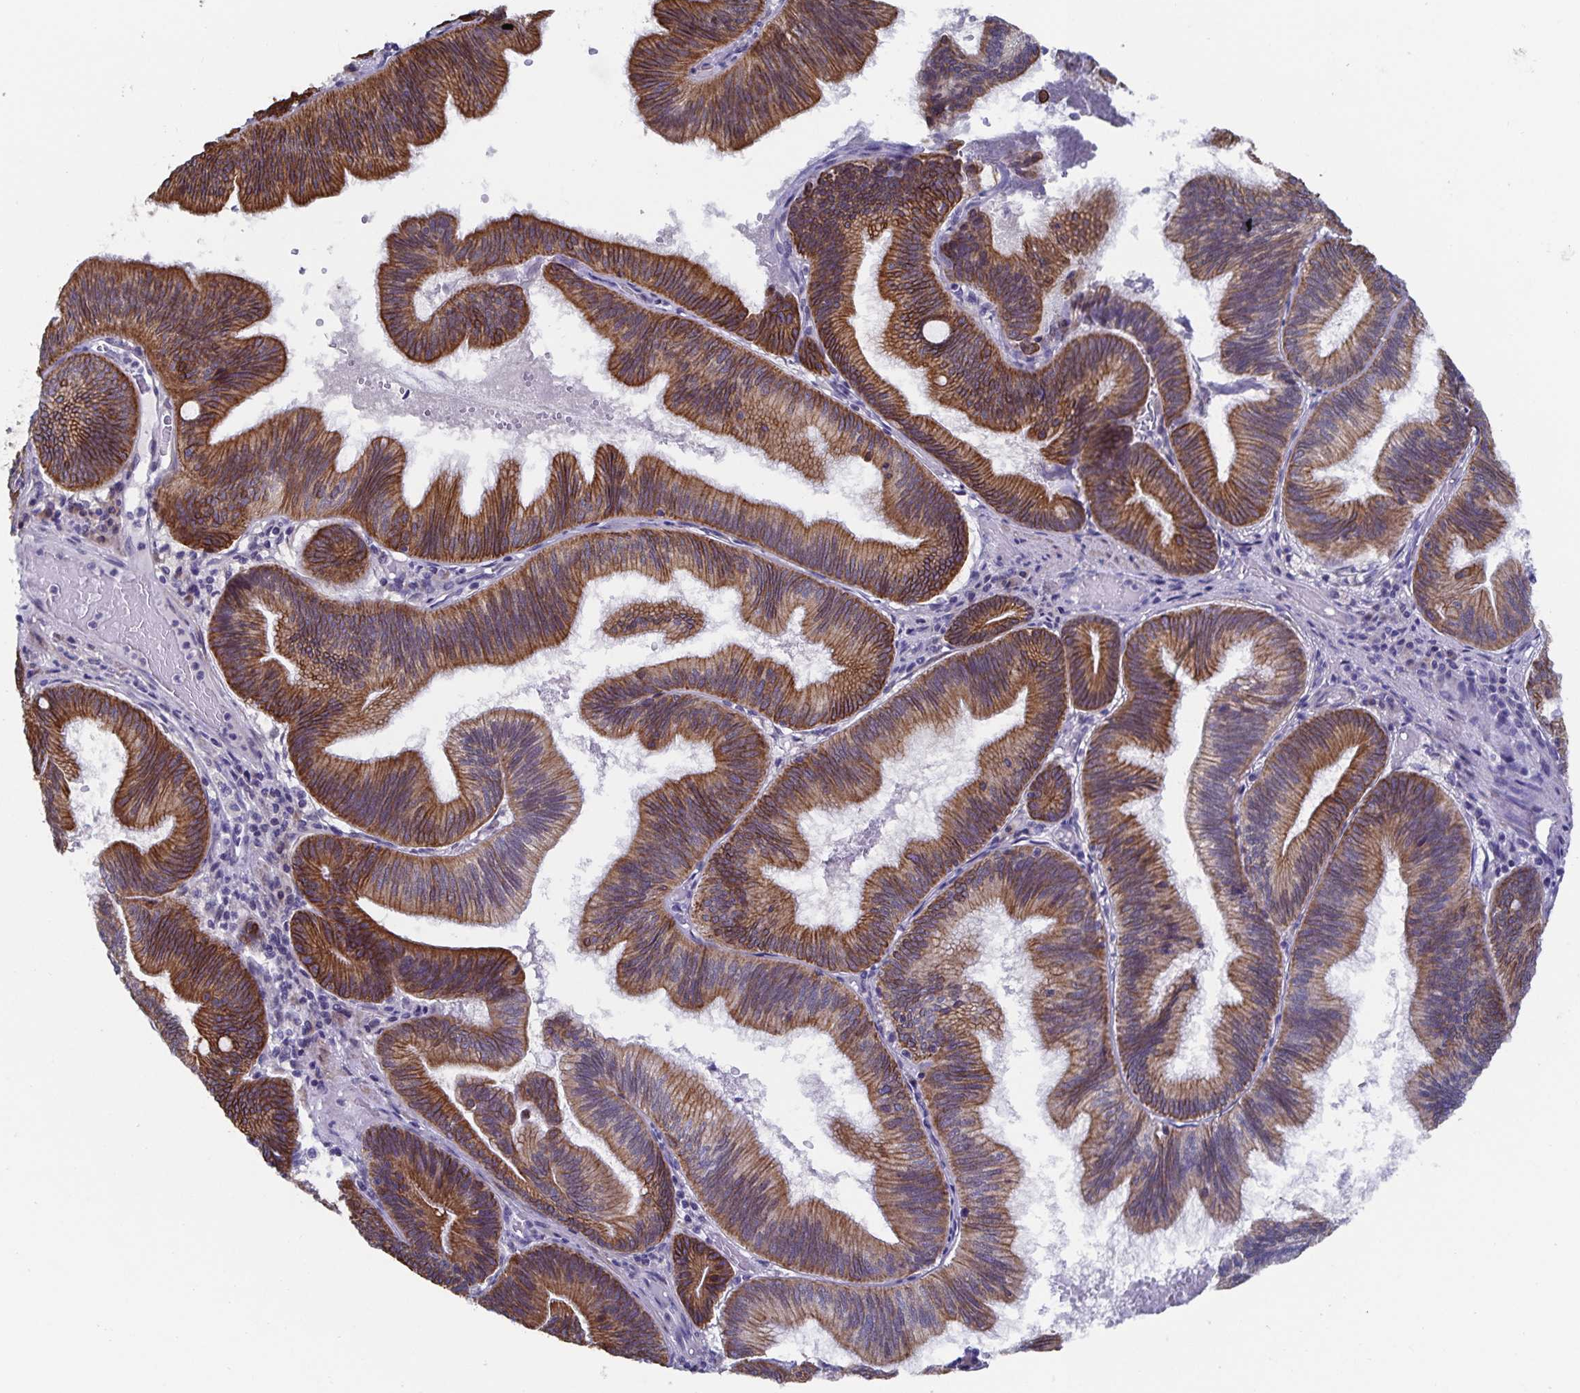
{"staining": {"intensity": "moderate", "quantity": "25%-75%", "location": "cytoplasmic/membranous"}, "tissue": "pancreatic cancer", "cell_type": "Tumor cells", "image_type": "cancer", "snomed": [{"axis": "morphology", "description": "Adenocarcinoma, NOS"}, {"axis": "topography", "description": "Pancreas"}], "caption": "Pancreatic adenocarcinoma stained with a protein marker reveals moderate staining in tumor cells.", "gene": "ZIK1", "patient": {"sex": "male", "age": 82}}